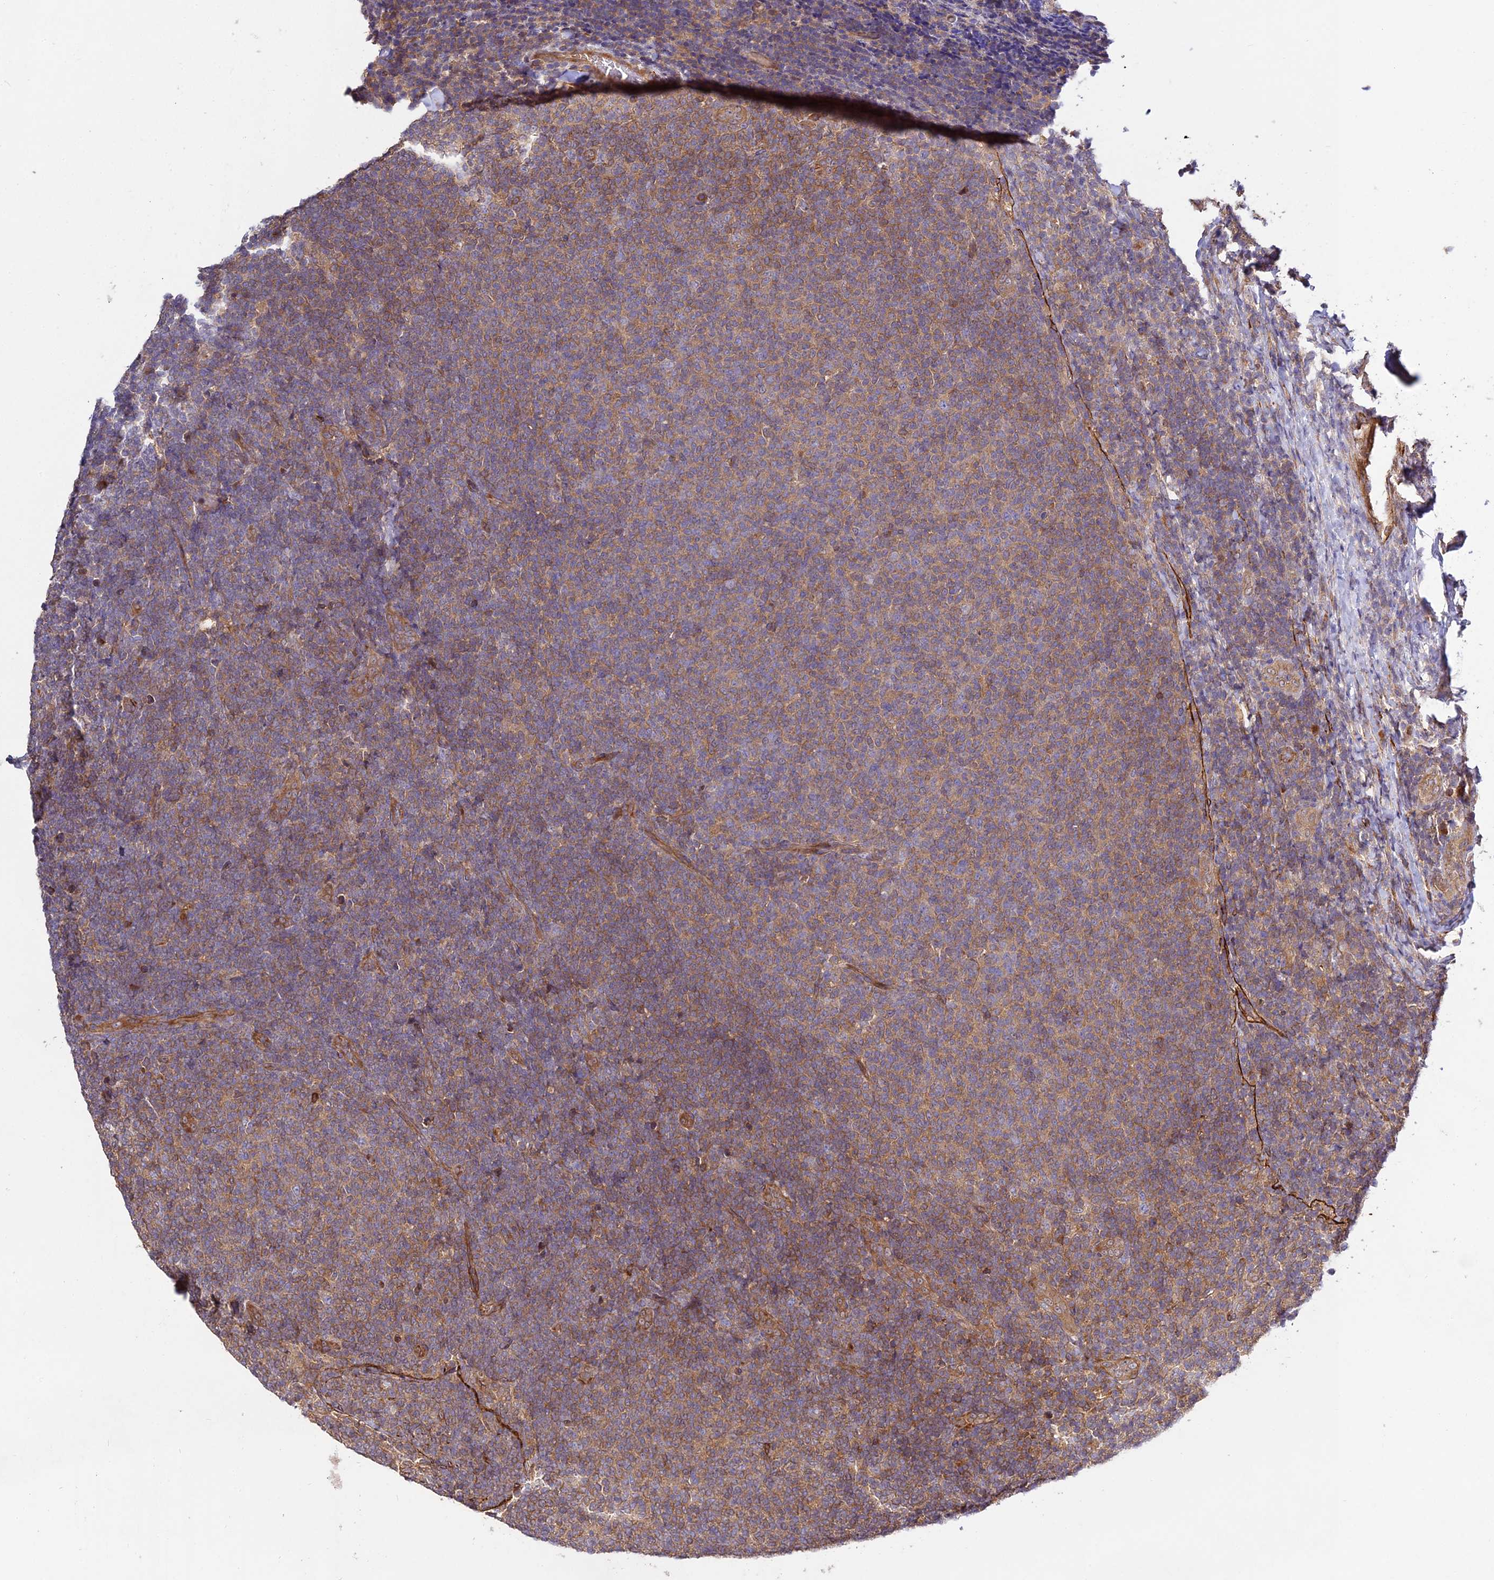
{"staining": {"intensity": "moderate", "quantity": ">75%", "location": "cytoplasmic/membranous"}, "tissue": "lymphoma", "cell_type": "Tumor cells", "image_type": "cancer", "snomed": [{"axis": "morphology", "description": "Malignant lymphoma, non-Hodgkin's type, Low grade"}, {"axis": "topography", "description": "Lymph node"}], "caption": "A histopathology image of human lymphoma stained for a protein reveals moderate cytoplasmic/membranous brown staining in tumor cells. (IHC, brightfield microscopy, high magnification).", "gene": "GRTP1", "patient": {"sex": "male", "age": 66}}